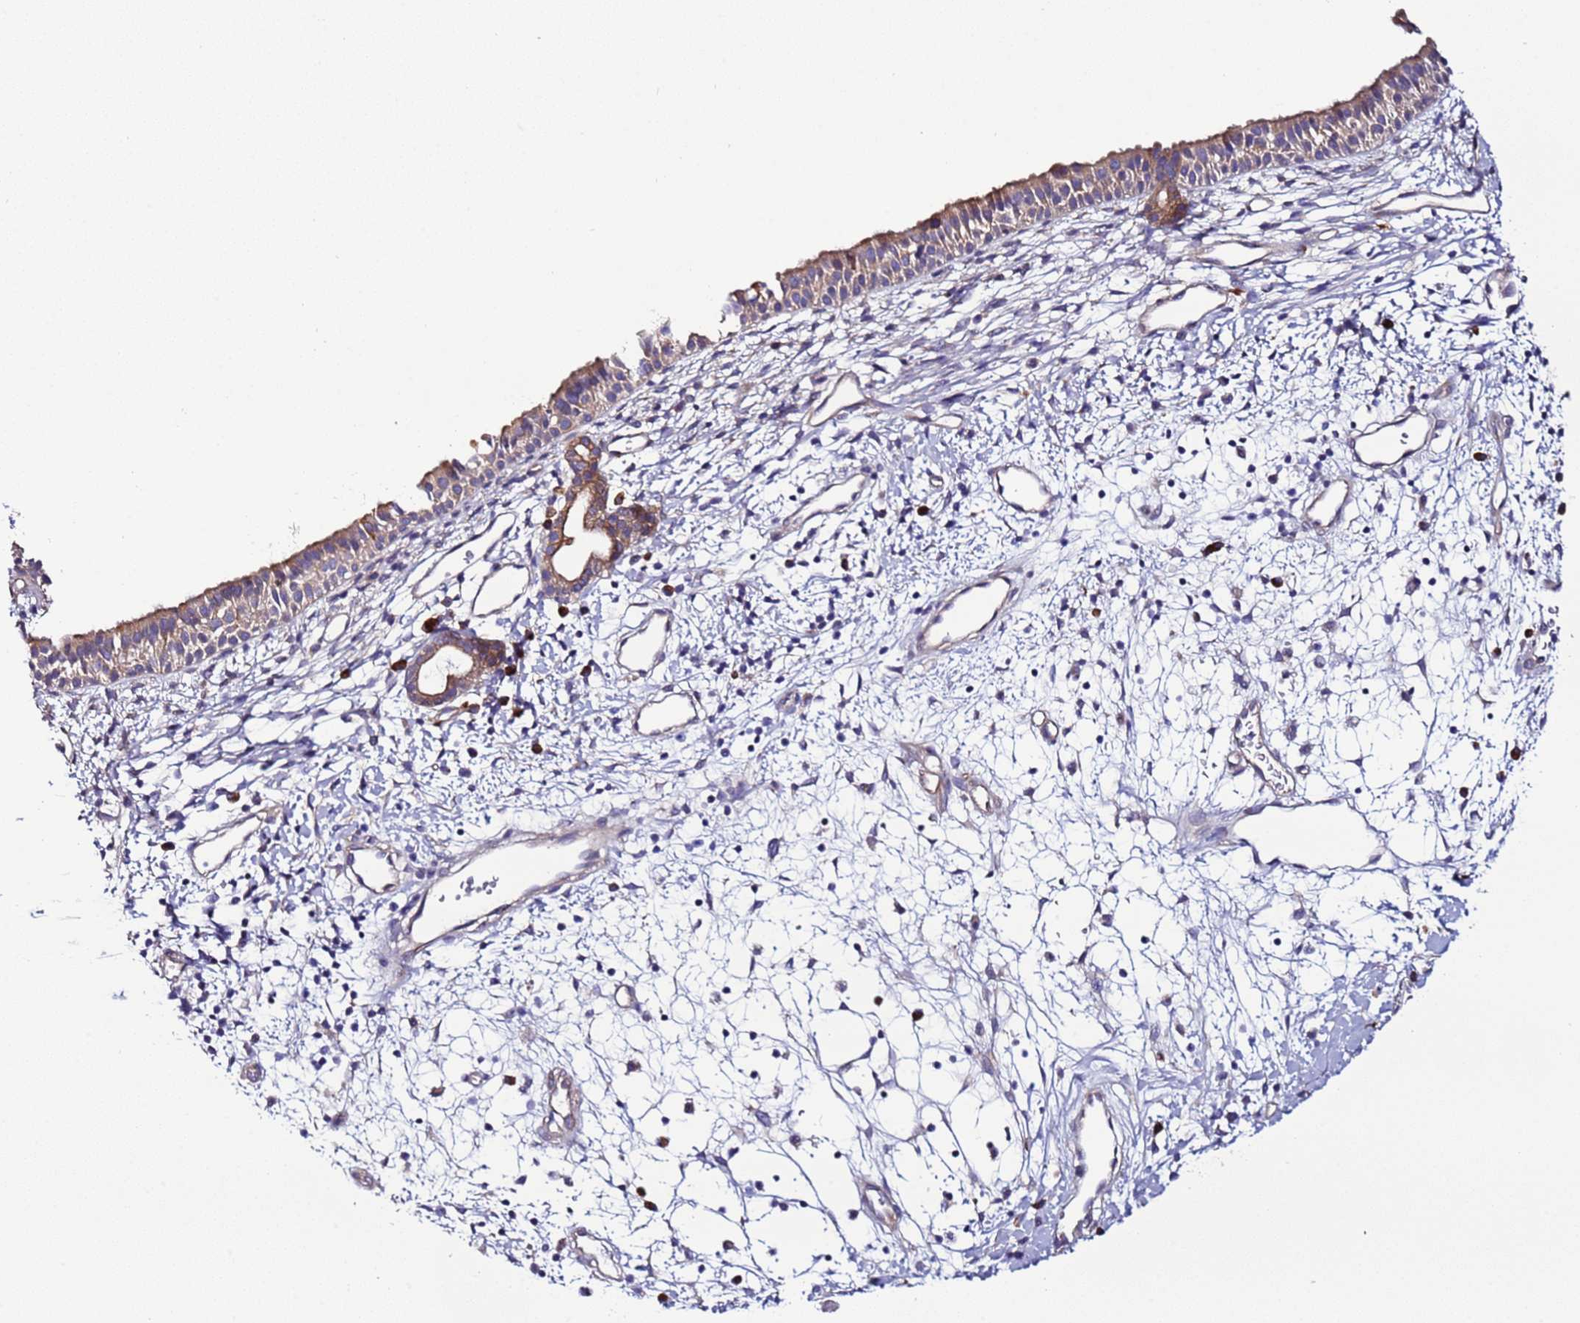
{"staining": {"intensity": "weak", "quantity": ">75%", "location": "cytoplasmic/membranous"}, "tissue": "nasopharynx", "cell_type": "Respiratory epithelial cells", "image_type": "normal", "snomed": [{"axis": "morphology", "description": "Normal tissue, NOS"}, {"axis": "topography", "description": "Nasopharynx"}], "caption": "Protein expression analysis of benign human nasopharynx reveals weak cytoplasmic/membranous staining in about >75% of respiratory epithelial cells.", "gene": "SPCS1", "patient": {"sex": "male", "age": 22}}